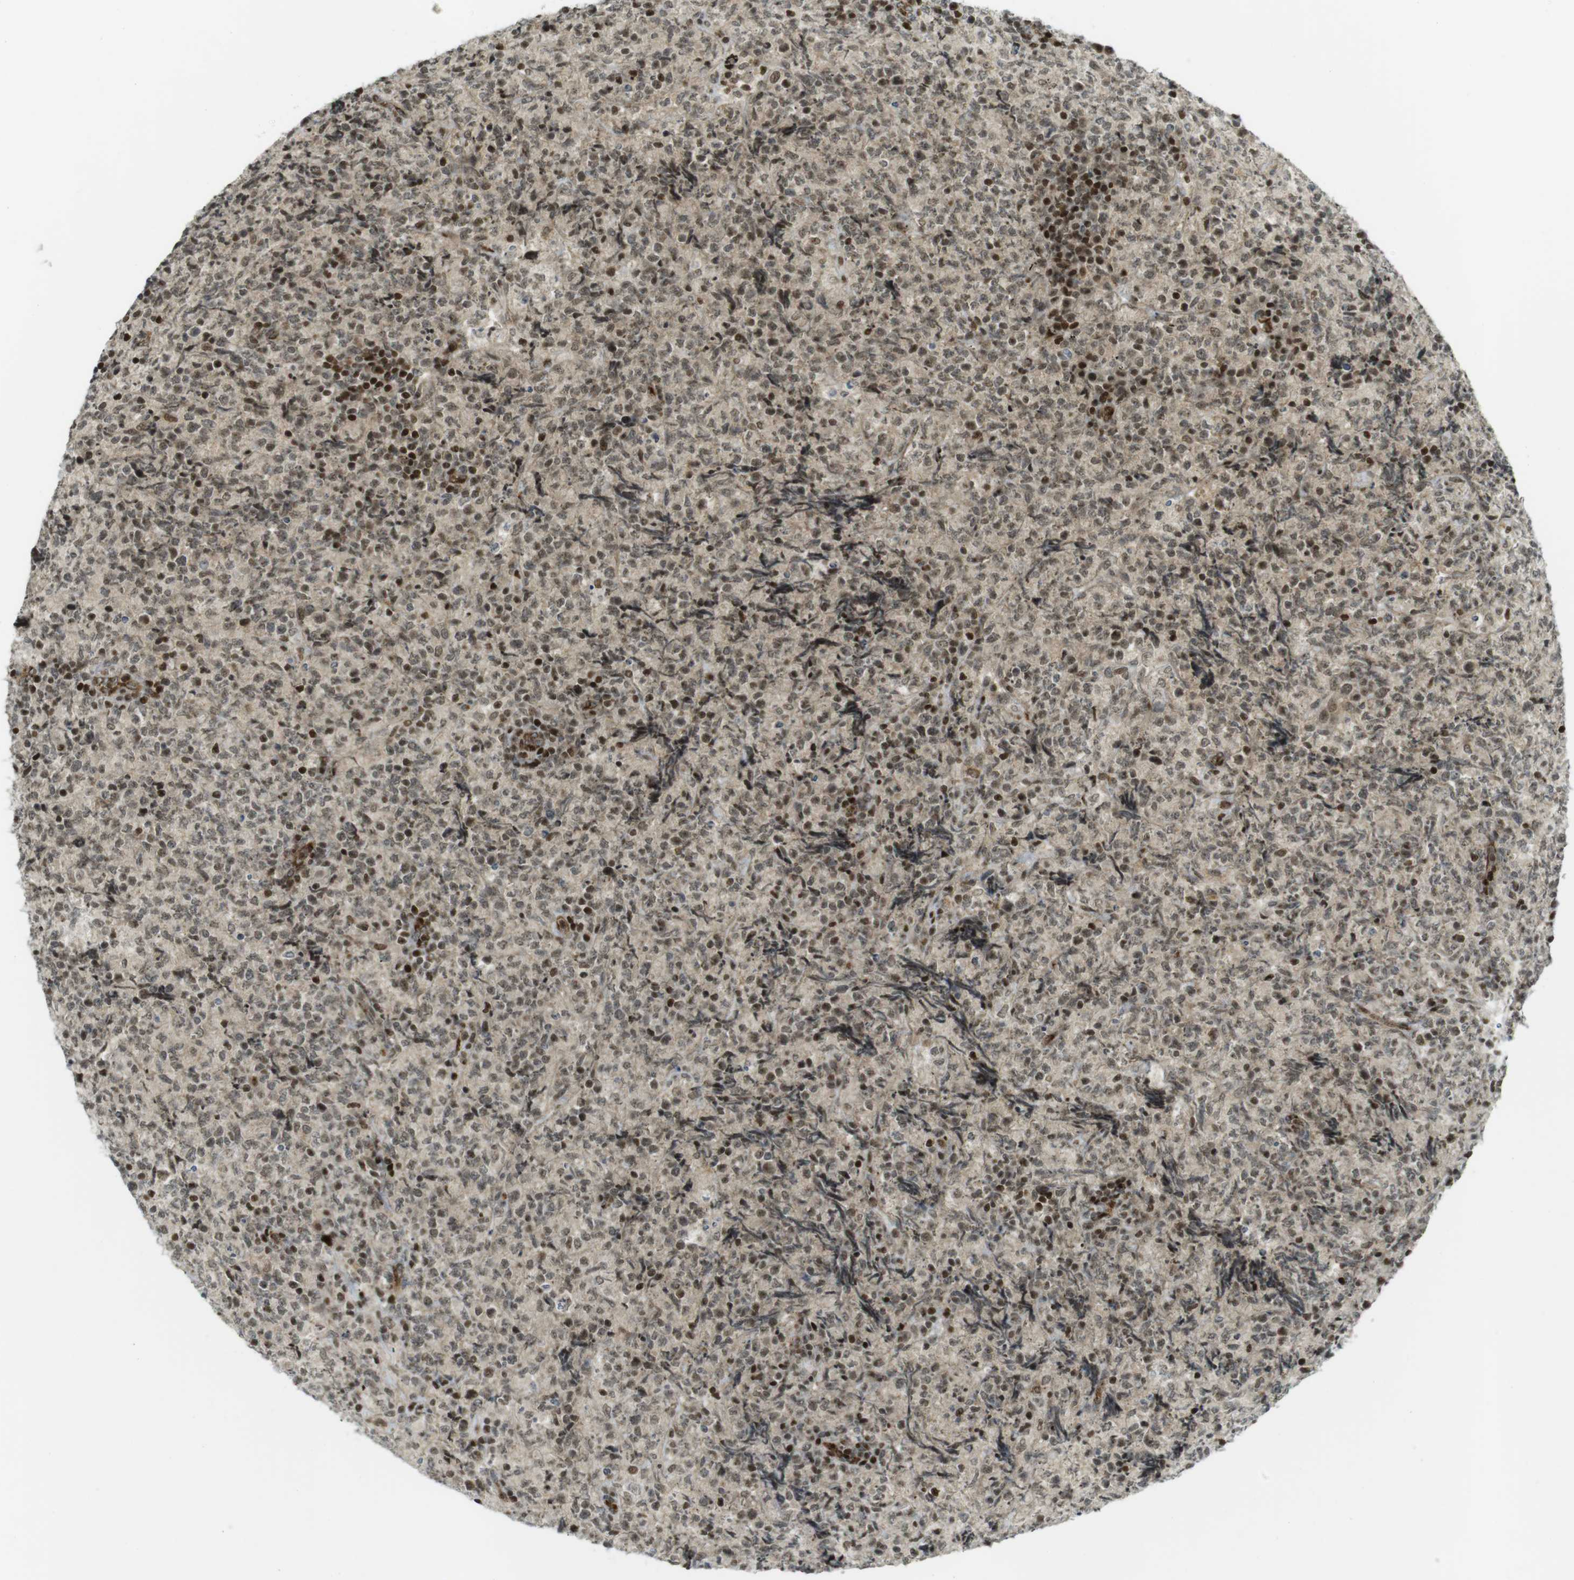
{"staining": {"intensity": "weak", "quantity": "25%-75%", "location": "cytoplasmic/membranous,nuclear"}, "tissue": "lymphoma", "cell_type": "Tumor cells", "image_type": "cancer", "snomed": [{"axis": "morphology", "description": "Malignant lymphoma, non-Hodgkin's type, High grade"}, {"axis": "topography", "description": "Tonsil"}], "caption": "Weak cytoplasmic/membranous and nuclear staining is appreciated in approximately 25%-75% of tumor cells in lymphoma.", "gene": "PPP1R13B", "patient": {"sex": "female", "age": 36}}